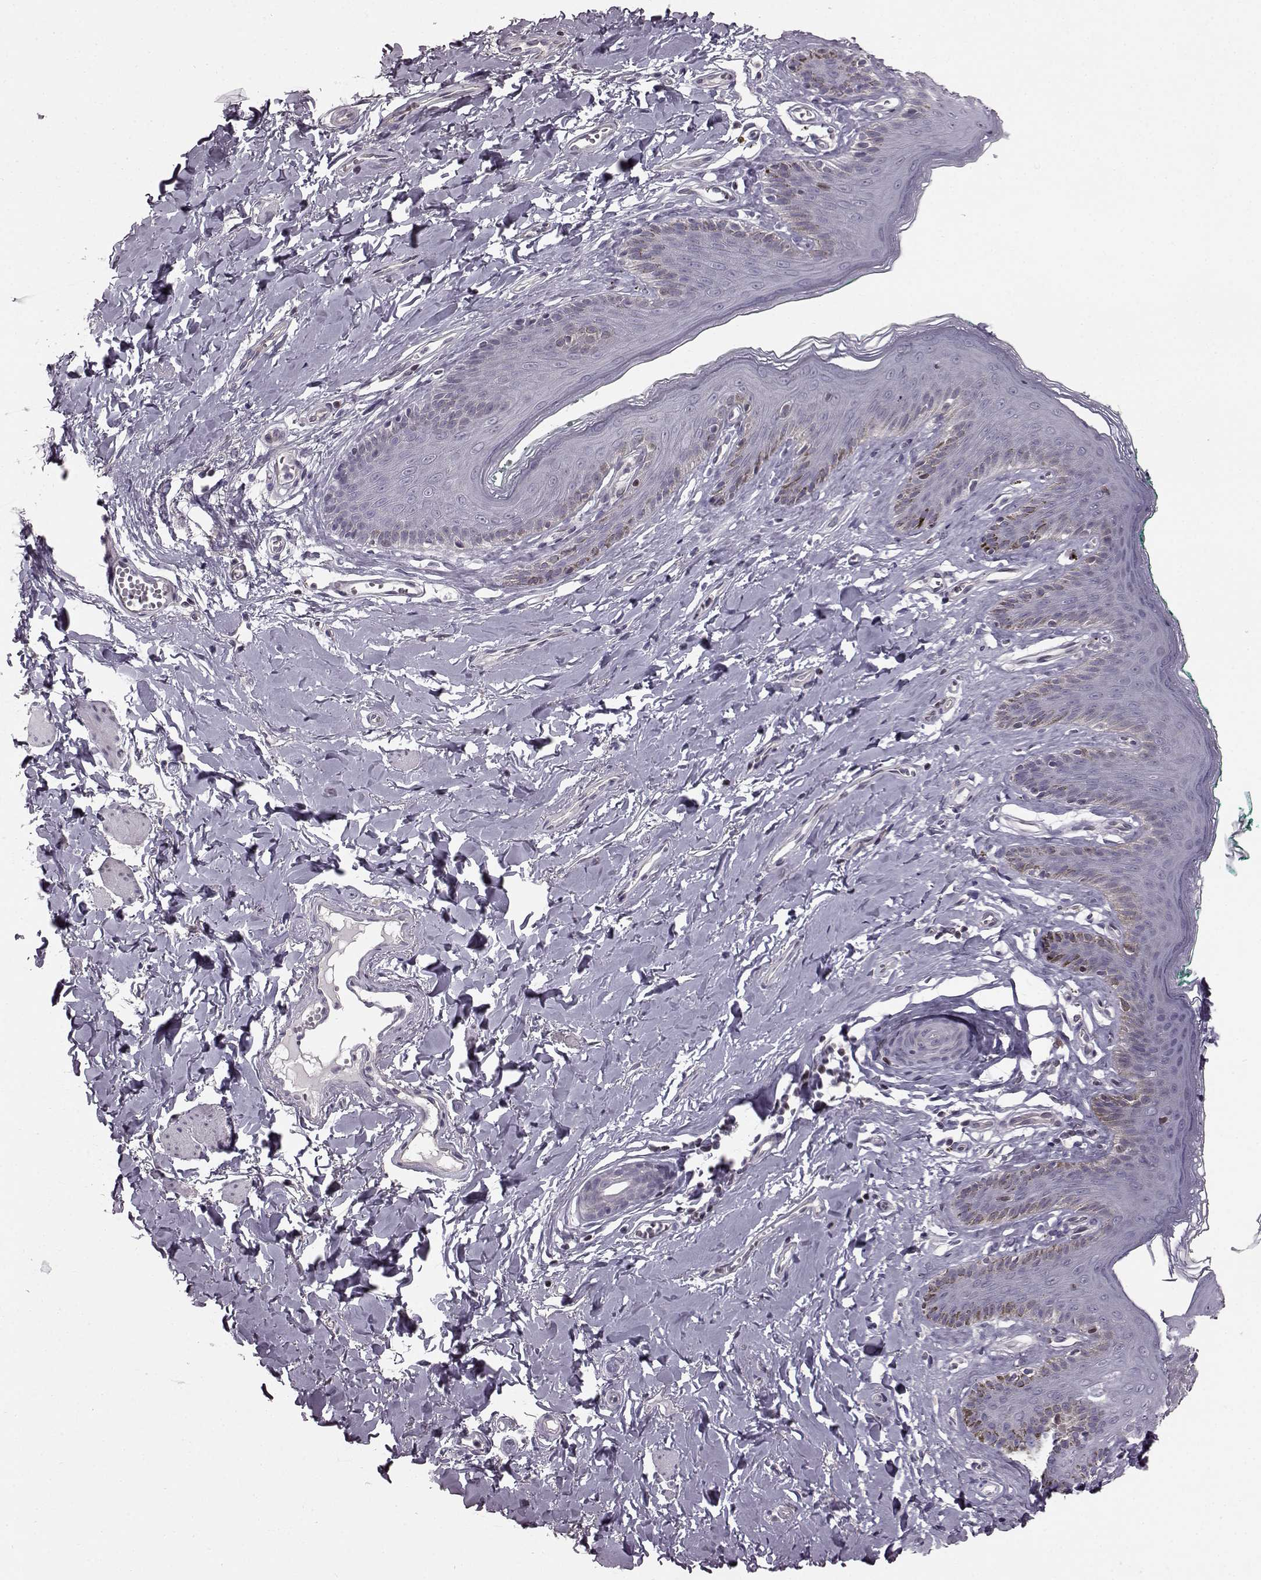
{"staining": {"intensity": "negative", "quantity": "none", "location": "none"}, "tissue": "skin", "cell_type": "Epidermal cells", "image_type": "normal", "snomed": [{"axis": "morphology", "description": "Normal tissue, NOS"}, {"axis": "topography", "description": "Vulva"}], "caption": "Immunohistochemical staining of unremarkable skin reveals no significant positivity in epidermal cells.", "gene": "TCHHL1", "patient": {"sex": "female", "age": 66}}